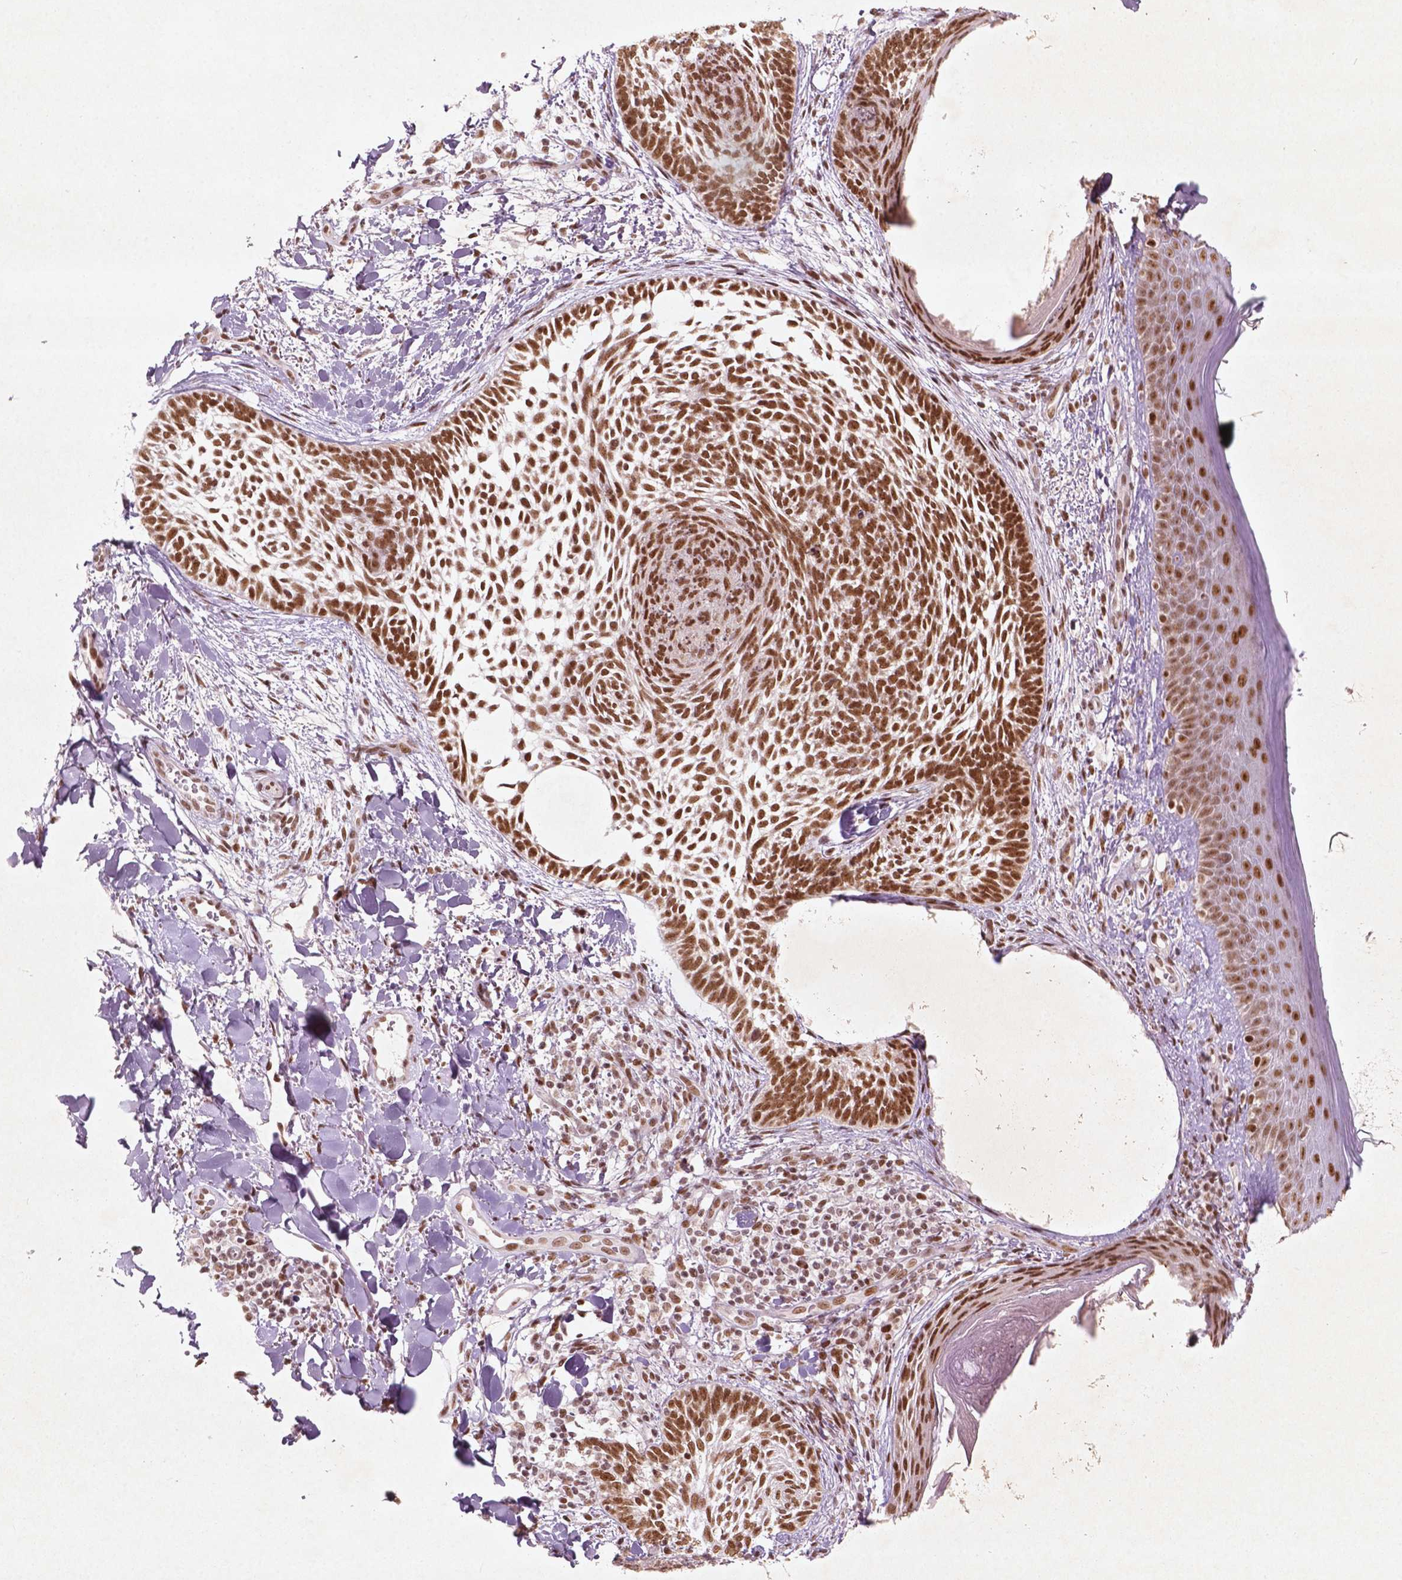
{"staining": {"intensity": "strong", "quantity": ">75%", "location": "nuclear"}, "tissue": "skin cancer", "cell_type": "Tumor cells", "image_type": "cancer", "snomed": [{"axis": "morphology", "description": "Normal tissue, NOS"}, {"axis": "morphology", "description": "Basal cell carcinoma"}, {"axis": "topography", "description": "Skin"}], "caption": "Tumor cells reveal high levels of strong nuclear staining in about >75% of cells in basal cell carcinoma (skin). (Stains: DAB (3,3'-diaminobenzidine) in brown, nuclei in blue, Microscopy: brightfield microscopy at high magnification).", "gene": "HMG20B", "patient": {"sex": "male", "age": 46}}